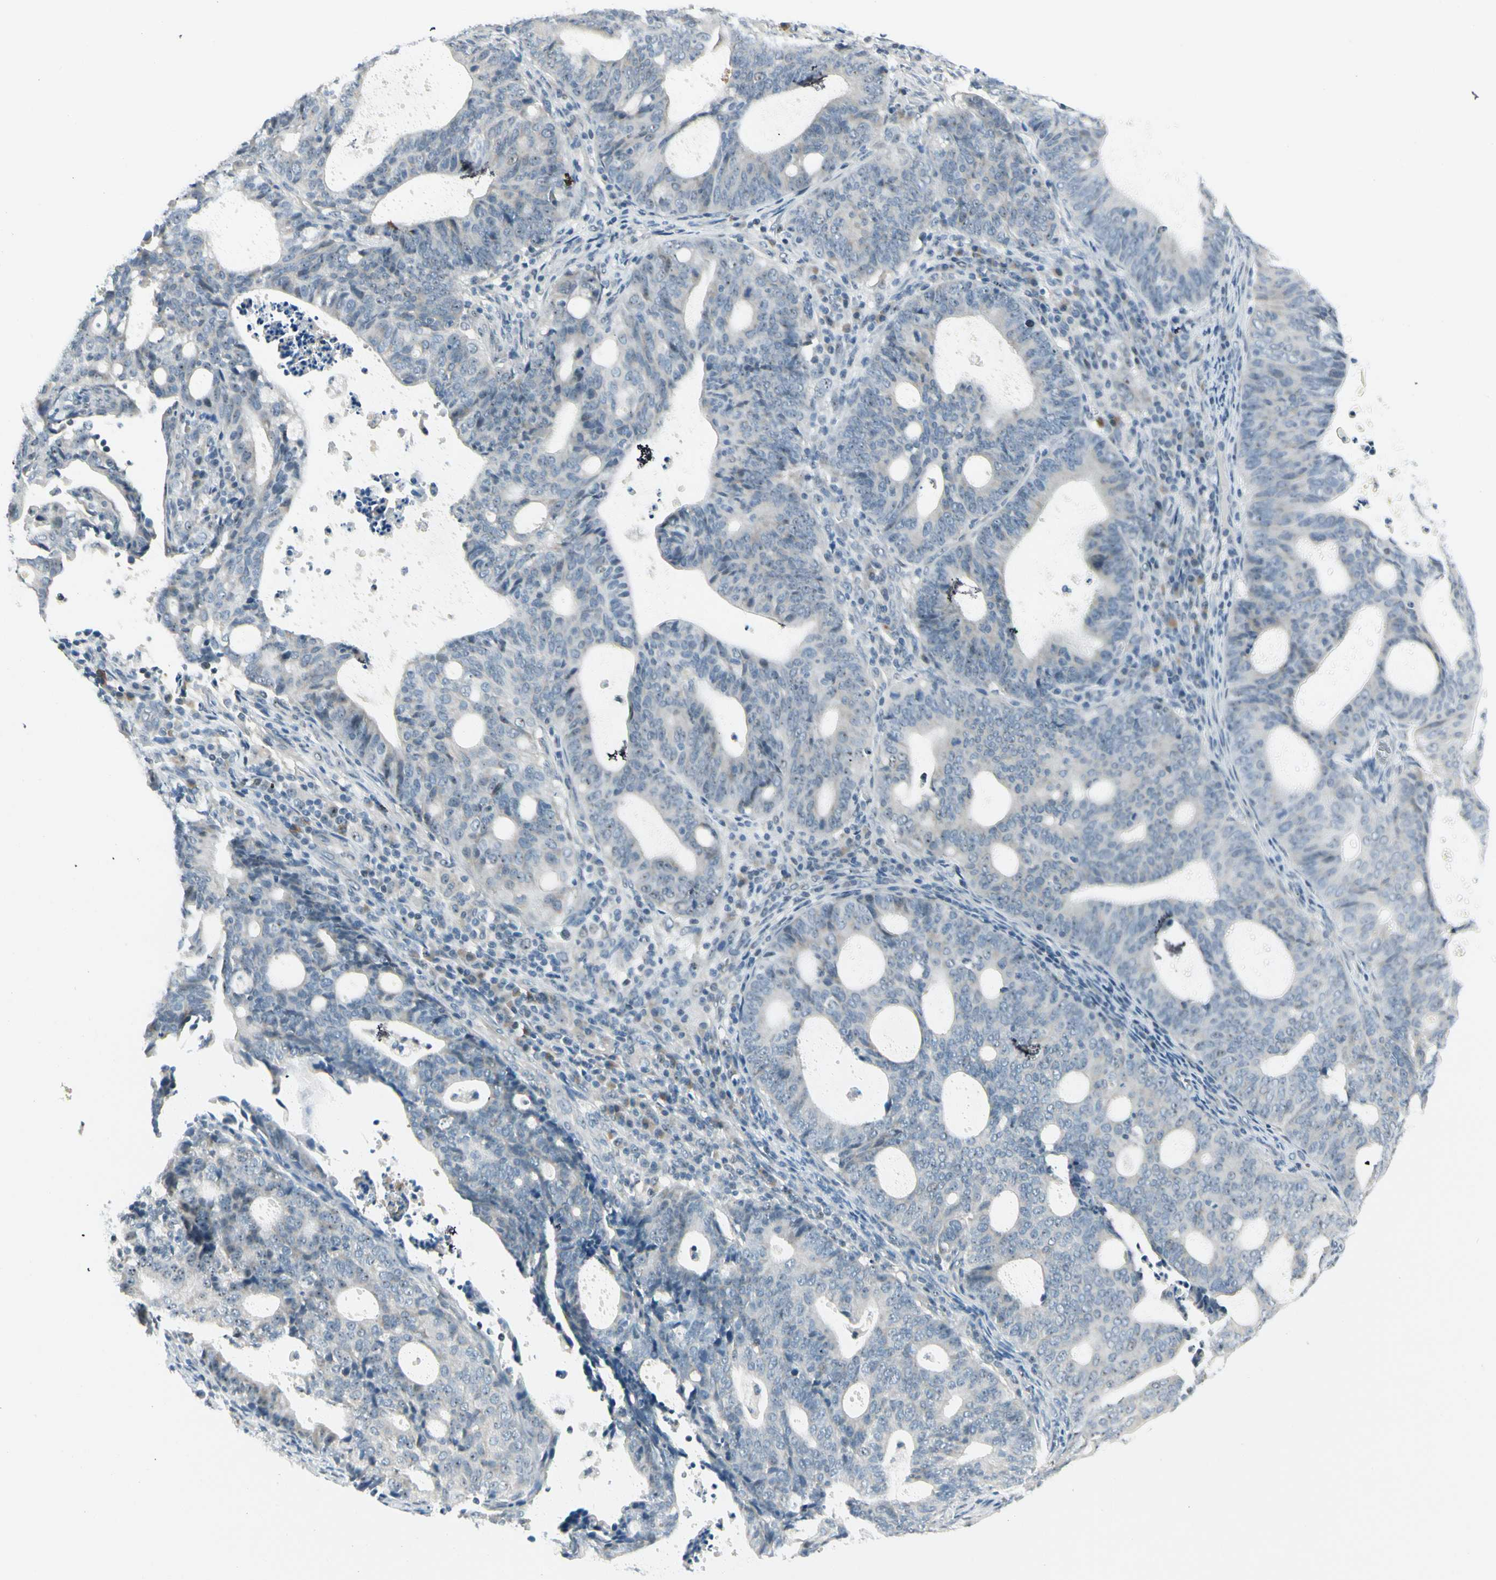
{"staining": {"intensity": "negative", "quantity": "none", "location": "none"}, "tissue": "endometrial cancer", "cell_type": "Tumor cells", "image_type": "cancer", "snomed": [{"axis": "morphology", "description": "Adenocarcinoma, NOS"}, {"axis": "topography", "description": "Uterus"}], "caption": "DAB immunohistochemical staining of human endometrial adenocarcinoma displays no significant expression in tumor cells.", "gene": "ZSCAN1", "patient": {"sex": "female", "age": 83}}